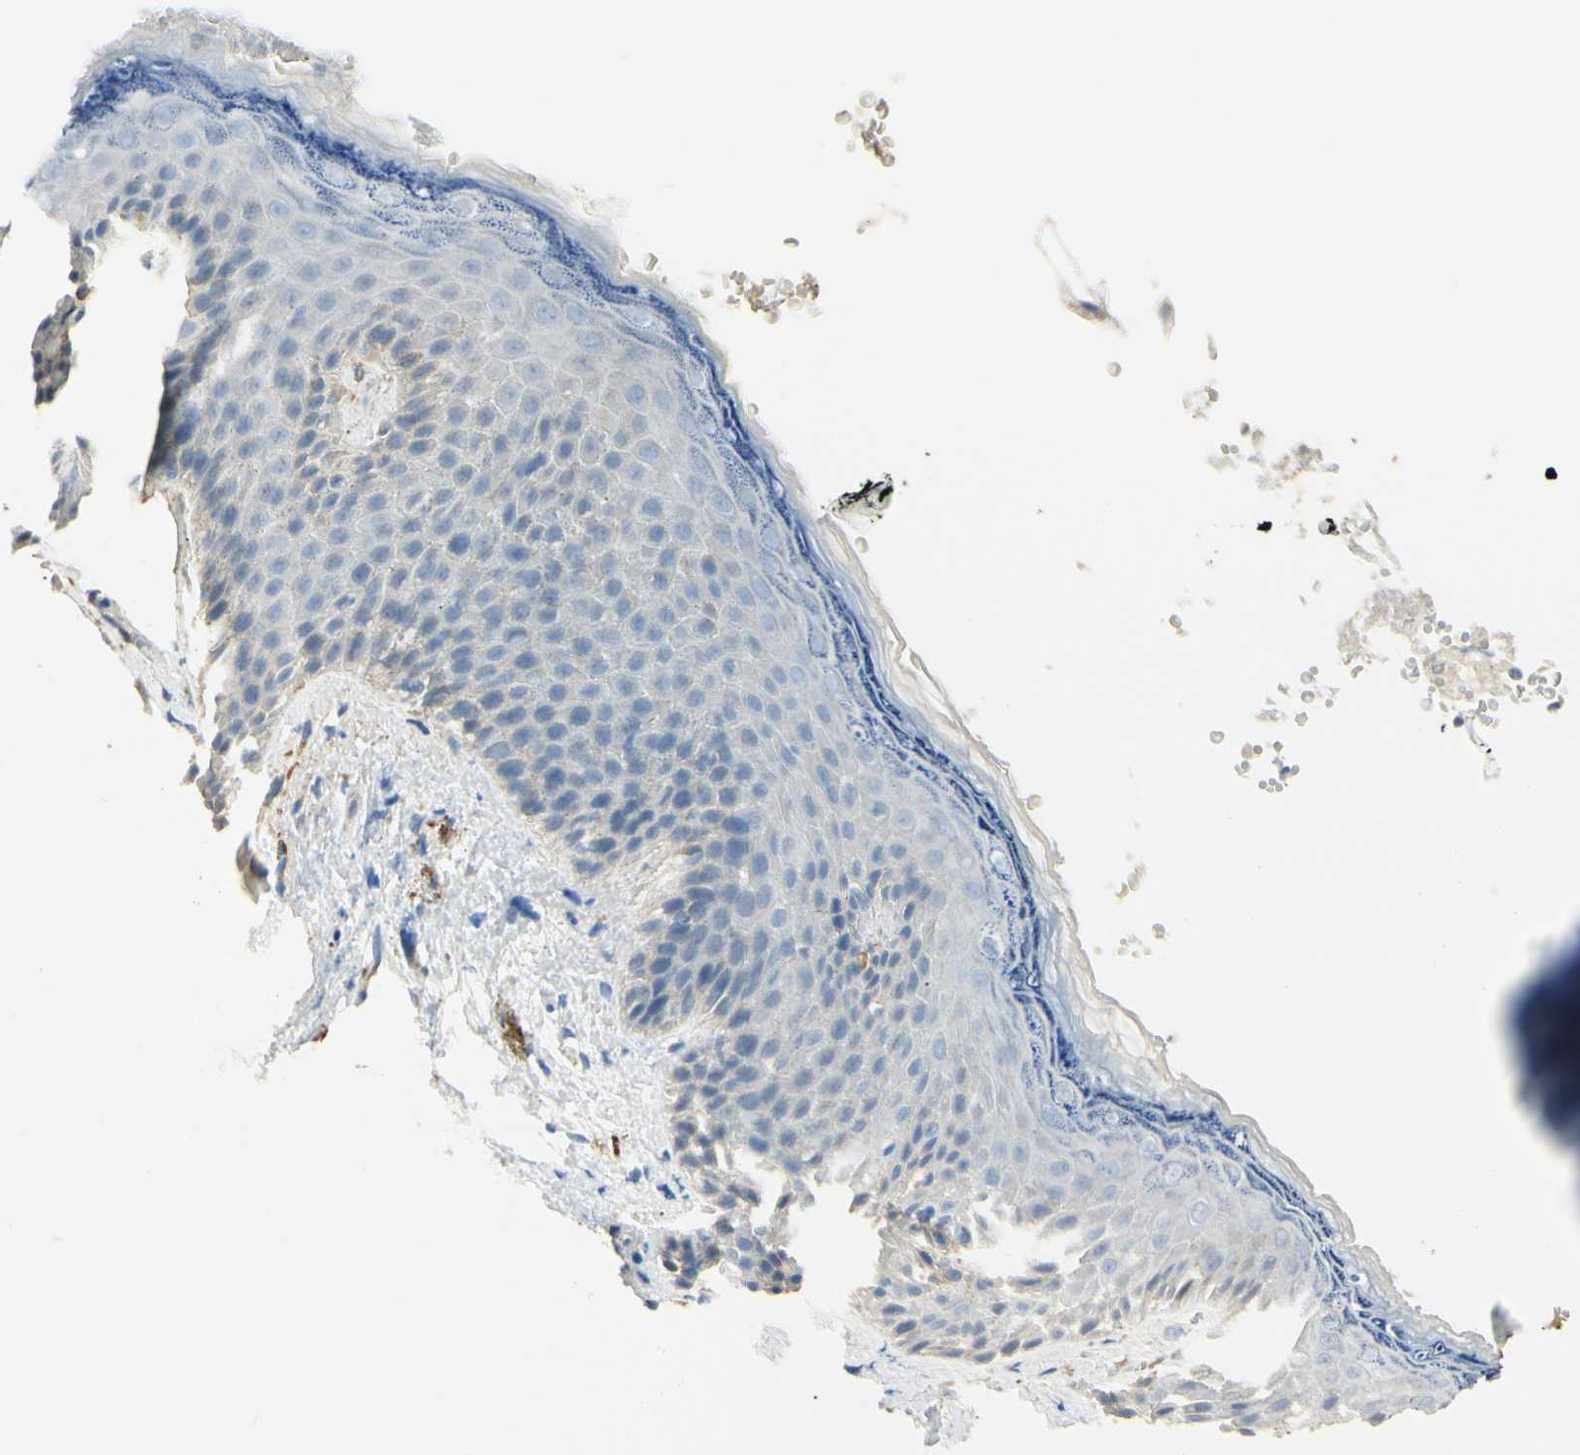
{"staining": {"intensity": "negative", "quantity": "none", "location": "none"}, "tissue": "skin", "cell_type": "Epidermal cells", "image_type": "normal", "snomed": [{"axis": "morphology", "description": "Normal tissue, NOS"}, {"axis": "topography", "description": "Anal"}], "caption": "The photomicrograph exhibits no staining of epidermal cells in unremarkable skin.", "gene": "AMPH", "patient": {"sex": "female", "age": 46}}